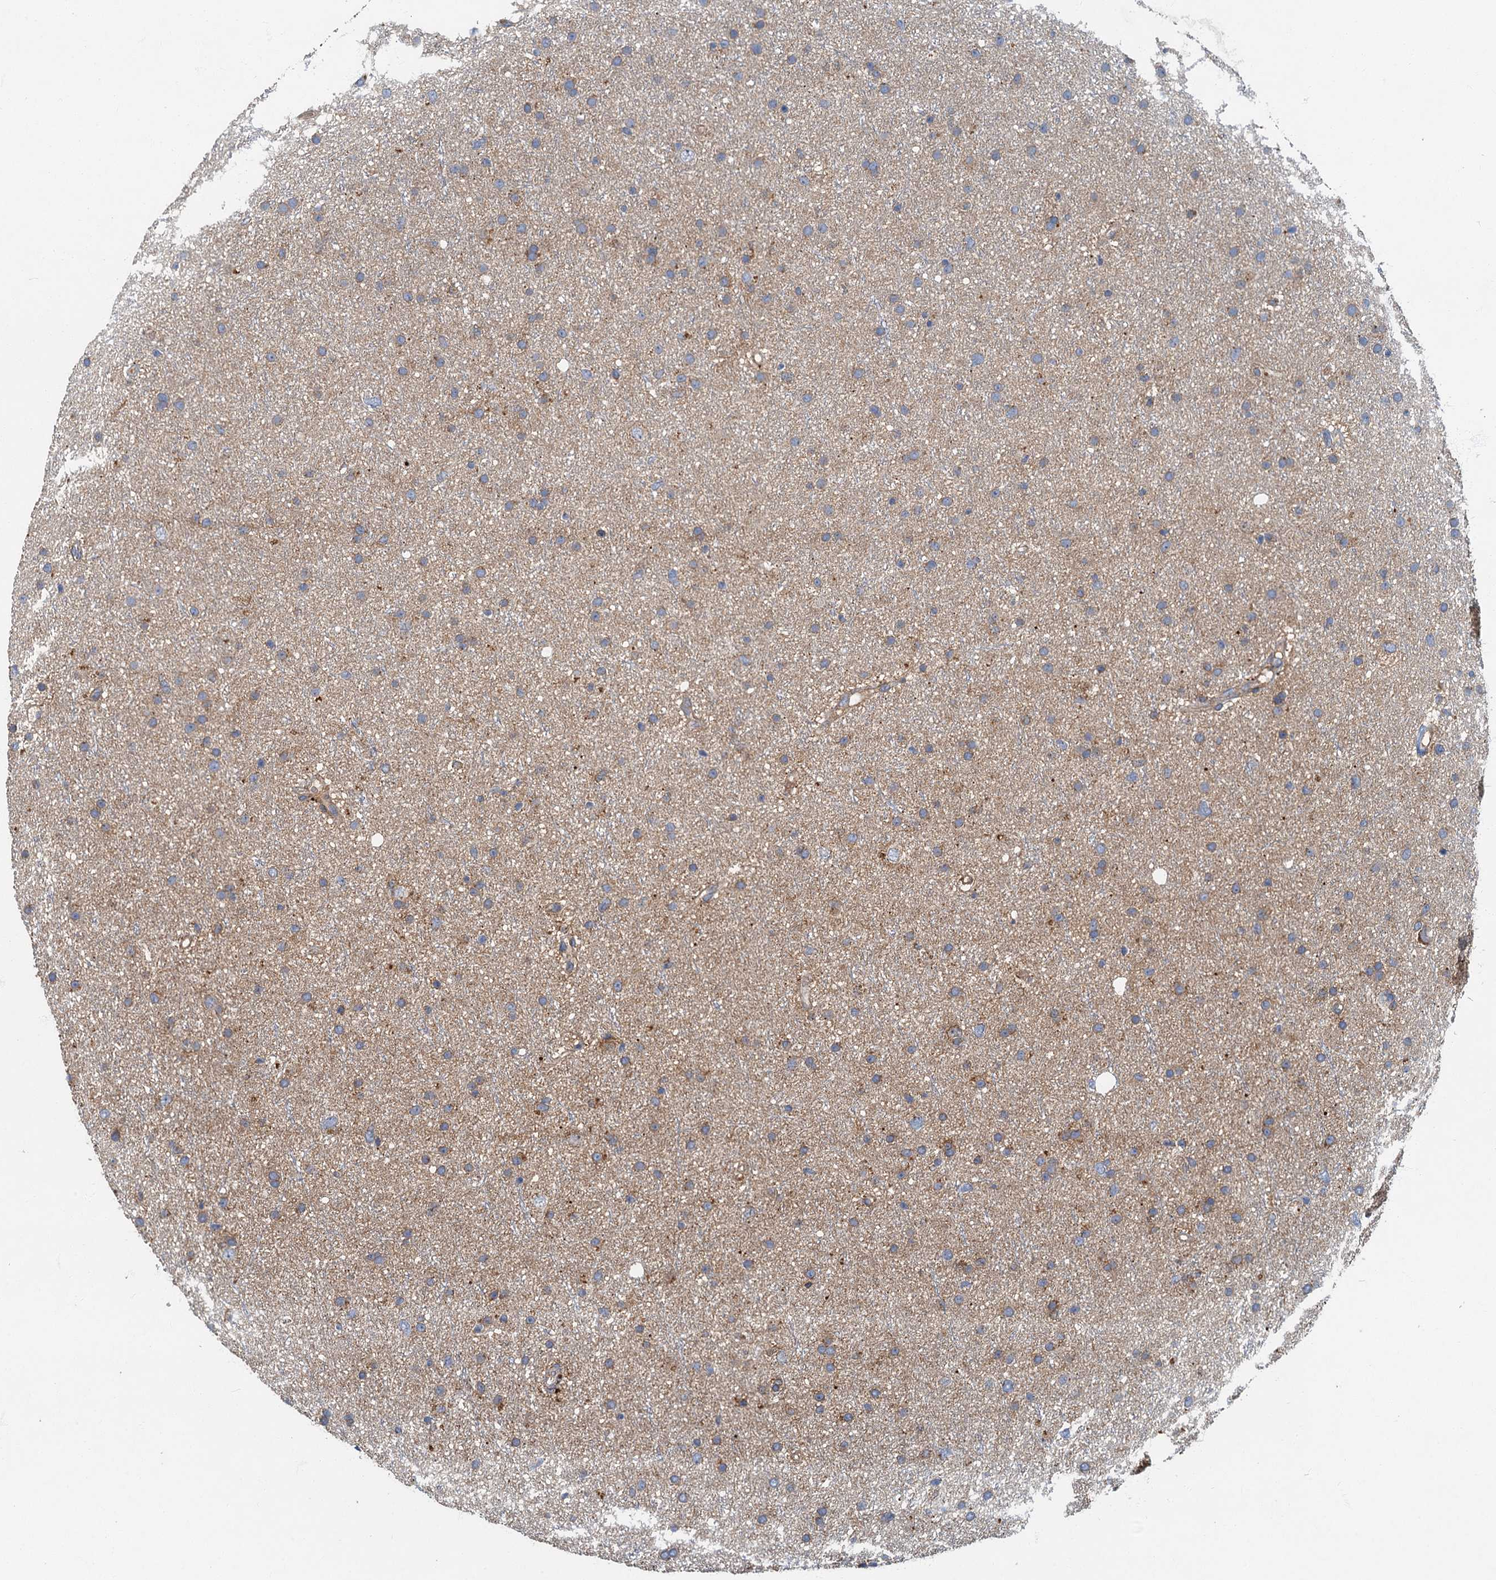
{"staining": {"intensity": "moderate", "quantity": "<25%", "location": "cytoplasmic/membranous"}, "tissue": "glioma", "cell_type": "Tumor cells", "image_type": "cancer", "snomed": [{"axis": "morphology", "description": "Glioma, malignant, Low grade"}, {"axis": "topography", "description": "Cerebral cortex"}], "caption": "Tumor cells show moderate cytoplasmic/membranous expression in approximately <25% of cells in malignant low-grade glioma.", "gene": "SPDYC", "patient": {"sex": "female", "age": 39}}